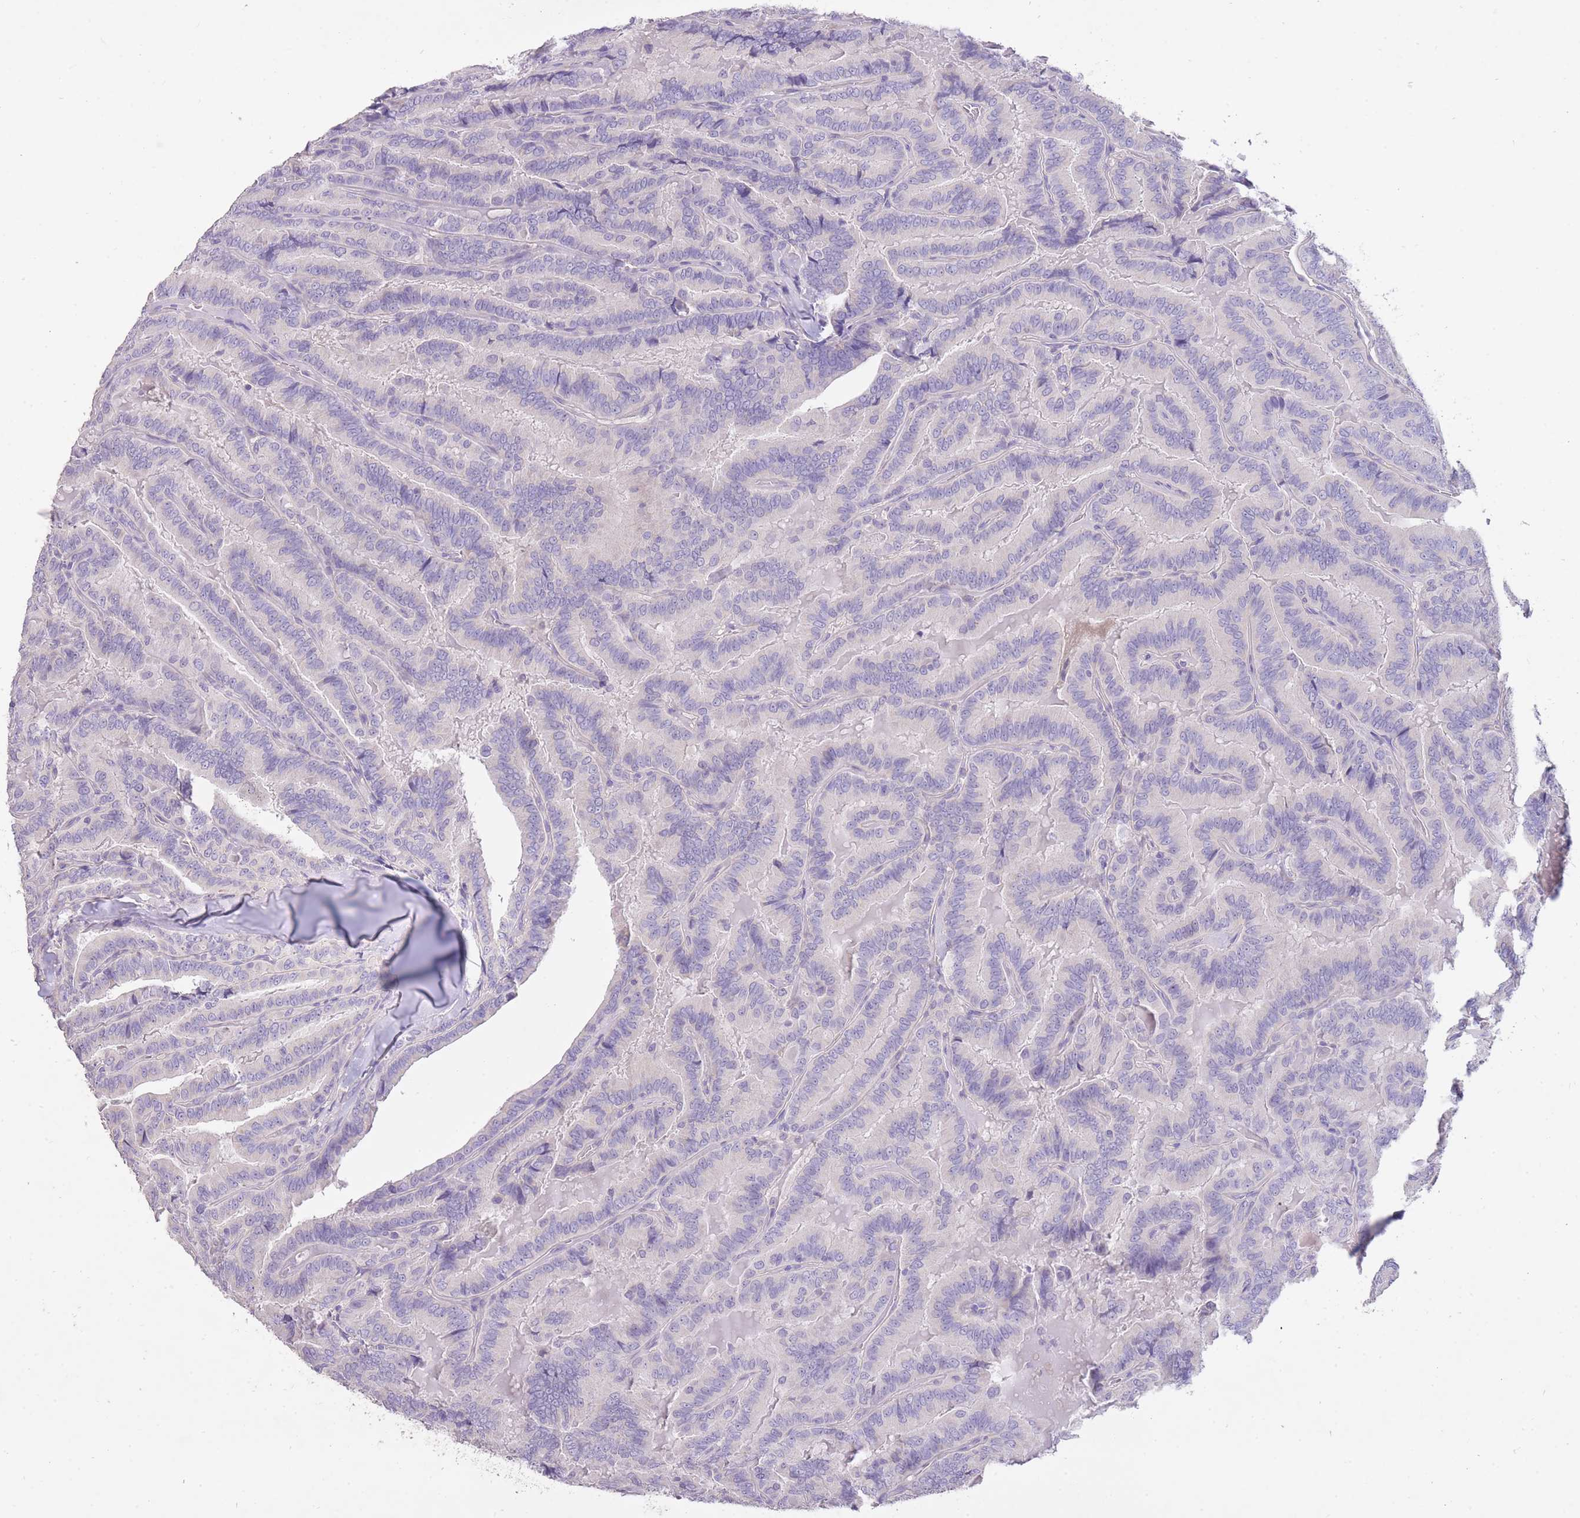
{"staining": {"intensity": "negative", "quantity": "none", "location": "none"}, "tissue": "thyroid cancer", "cell_type": "Tumor cells", "image_type": "cancer", "snomed": [{"axis": "morphology", "description": "Papillary adenocarcinoma, NOS"}, {"axis": "topography", "description": "Thyroid gland"}], "caption": "There is no significant expression in tumor cells of thyroid cancer.", "gene": "FRG2C", "patient": {"sex": "male", "age": 61}}